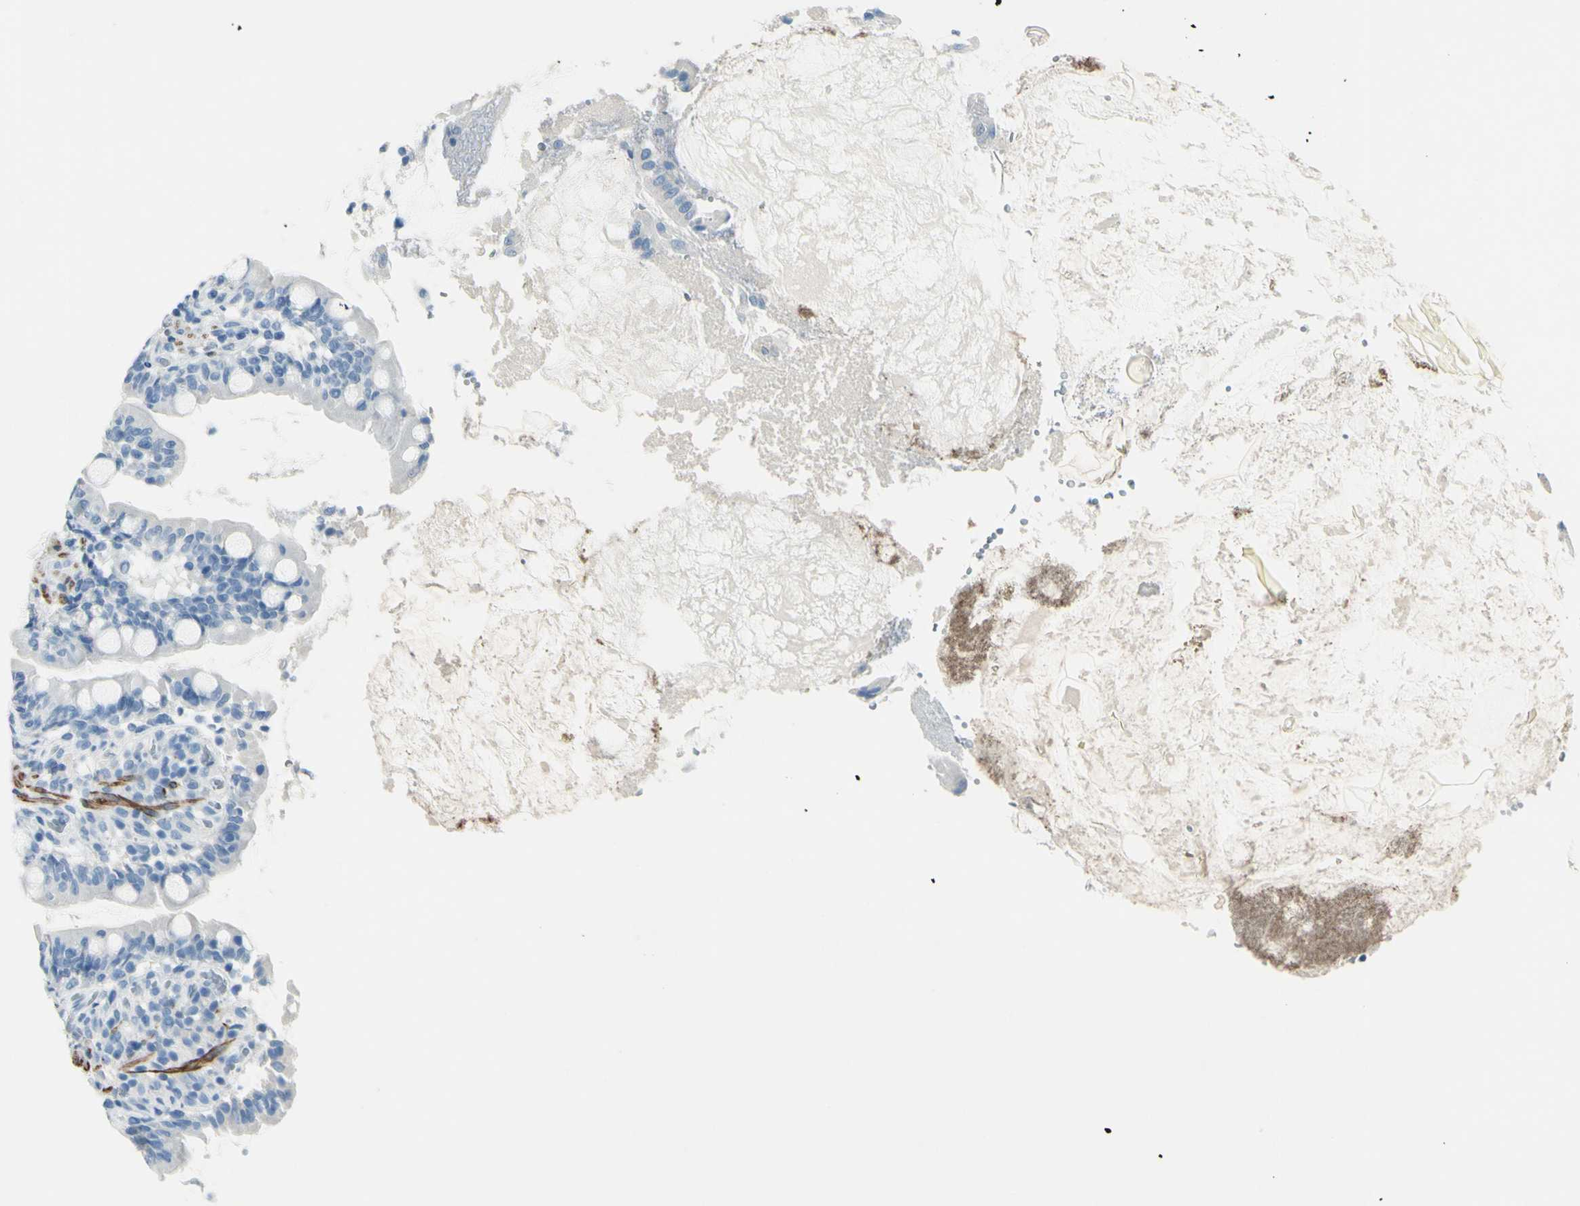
{"staining": {"intensity": "negative", "quantity": "none", "location": "none"}, "tissue": "small intestine", "cell_type": "Glandular cells", "image_type": "normal", "snomed": [{"axis": "morphology", "description": "Normal tissue, NOS"}, {"axis": "topography", "description": "Small intestine"}], "caption": "Immunohistochemistry photomicrograph of unremarkable small intestine: human small intestine stained with DAB displays no significant protein expression in glandular cells. (Brightfield microscopy of DAB immunohistochemistry (IHC) at high magnification).", "gene": "CDH15", "patient": {"sex": "female", "age": 56}}